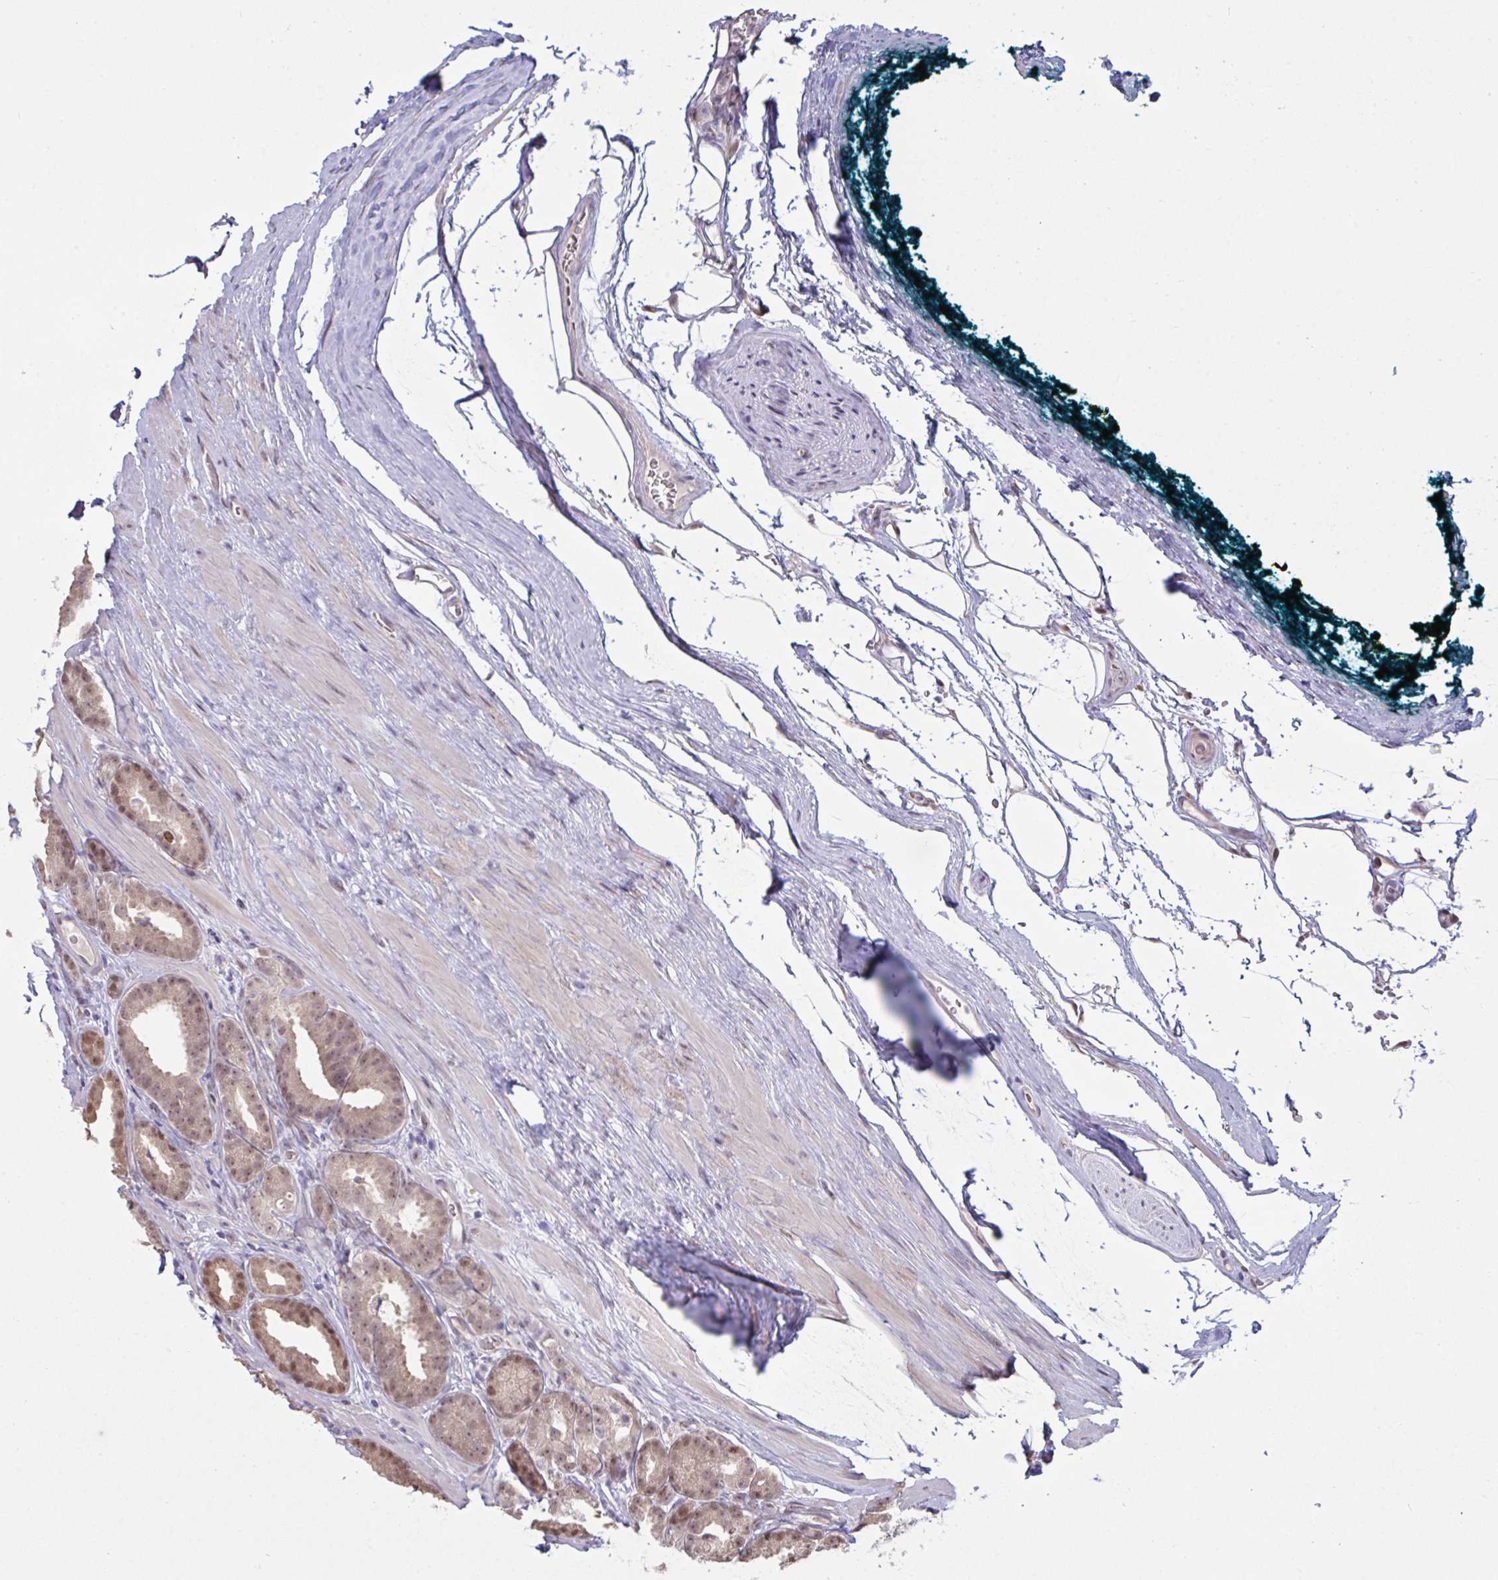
{"staining": {"intensity": "weak", "quantity": ">75%", "location": "cytoplasmic/membranous,nuclear"}, "tissue": "prostate cancer", "cell_type": "Tumor cells", "image_type": "cancer", "snomed": [{"axis": "morphology", "description": "Adenocarcinoma, Low grade"}, {"axis": "topography", "description": "Prostate"}], "caption": "The histopathology image shows immunohistochemical staining of prostate low-grade adenocarcinoma. There is weak cytoplasmic/membranous and nuclear expression is appreciated in approximately >75% of tumor cells.", "gene": "SETD7", "patient": {"sex": "male", "age": 61}}